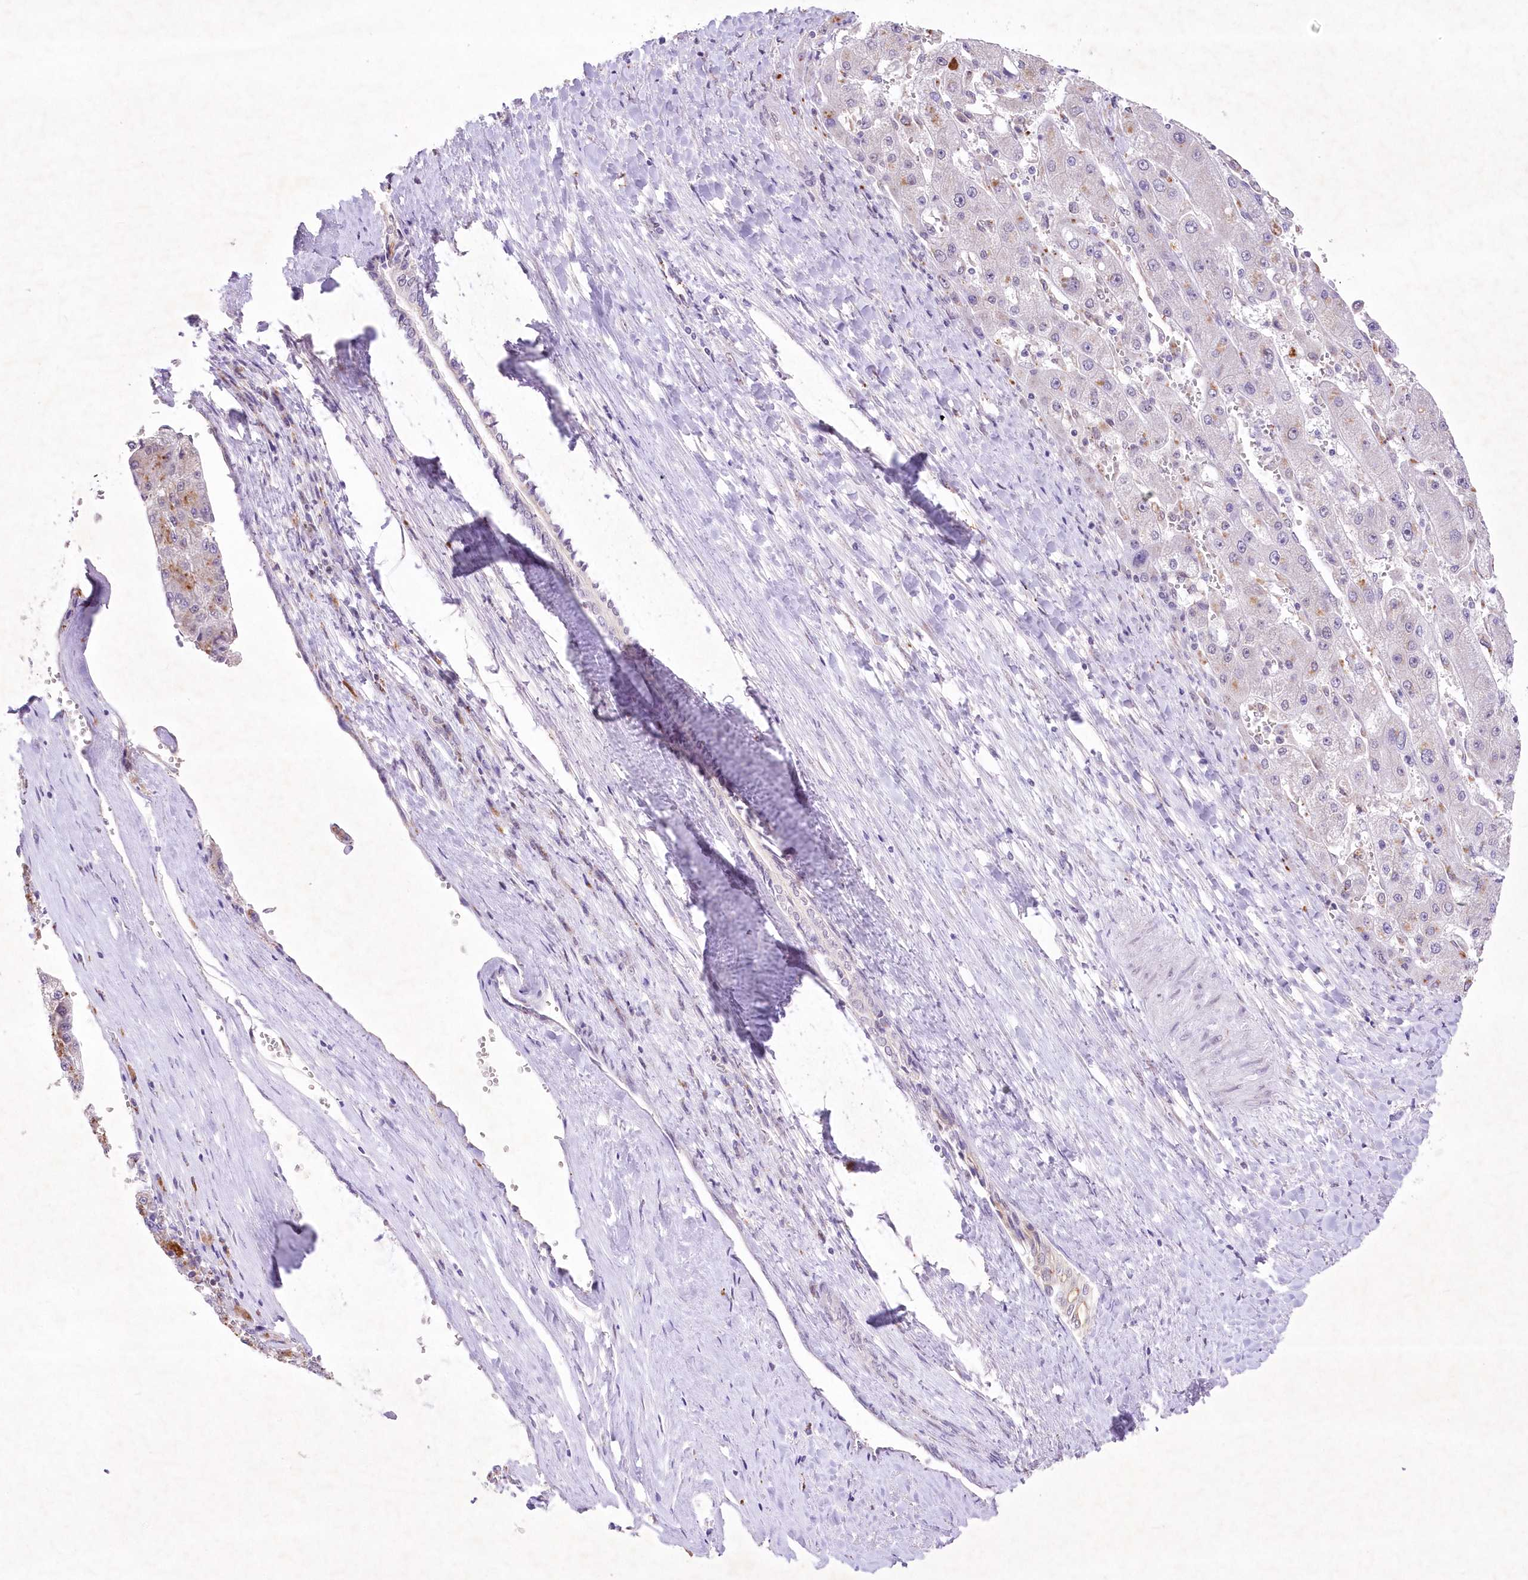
{"staining": {"intensity": "weak", "quantity": "<25%", "location": "cytoplasmic/membranous"}, "tissue": "liver cancer", "cell_type": "Tumor cells", "image_type": "cancer", "snomed": [{"axis": "morphology", "description": "Carcinoma, Hepatocellular, NOS"}, {"axis": "topography", "description": "Liver"}], "caption": "This is an immunohistochemistry histopathology image of liver cancer. There is no positivity in tumor cells.", "gene": "RBM27", "patient": {"sex": "female", "age": 73}}